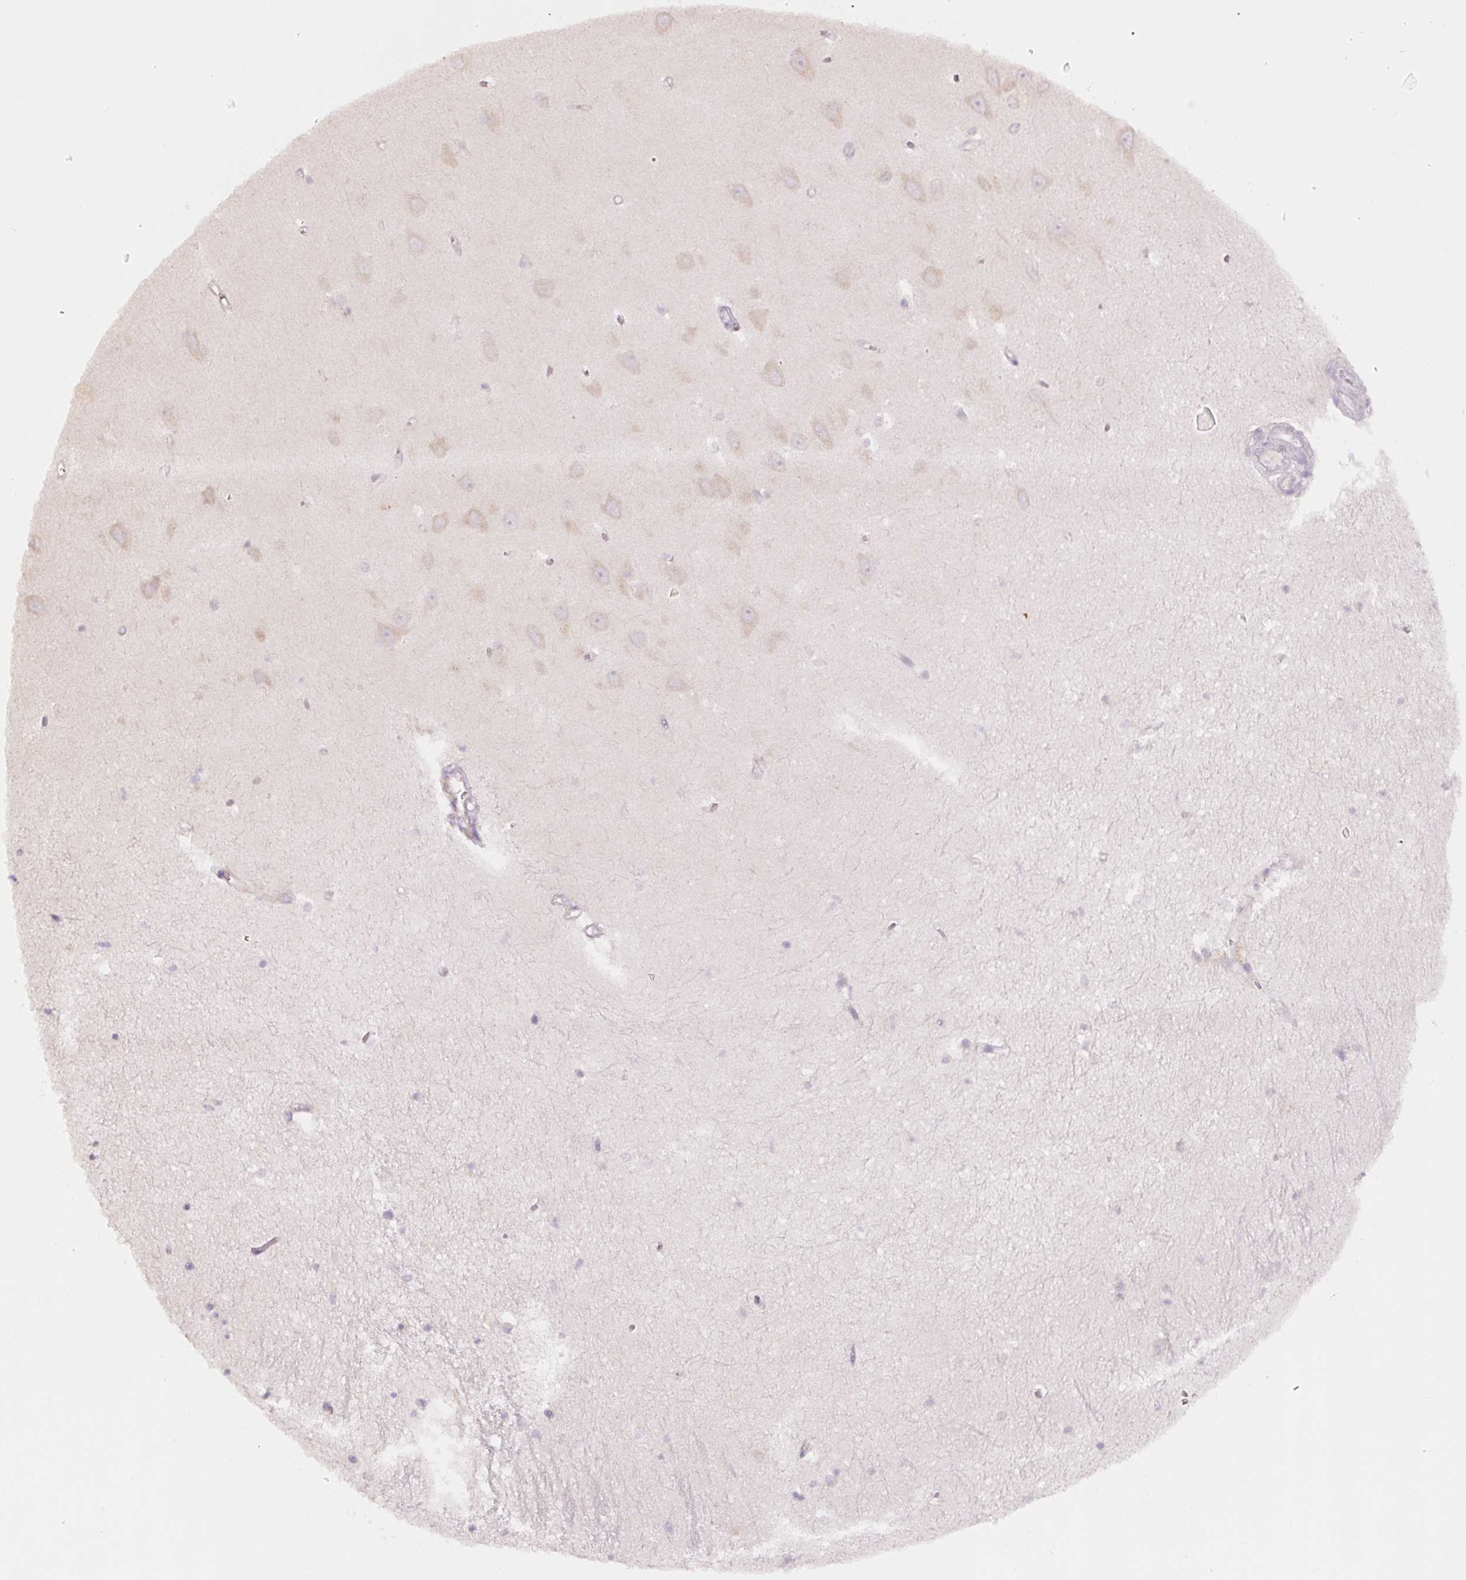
{"staining": {"intensity": "negative", "quantity": "none", "location": "none"}, "tissue": "hippocampus", "cell_type": "Glial cells", "image_type": "normal", "snomed": [{"axis": "morphology", "description": "Normal tissue, NOS"}, {"axis": "topography", "description": "Hippocampus"}], "caption": "Immunohistochemistry histopathology image of benign hippocampus stained for a protein (brown), which shows no staining in glial cells.", "gene": "YIF1B", "patient": {"sex": "female", "age": 64}}